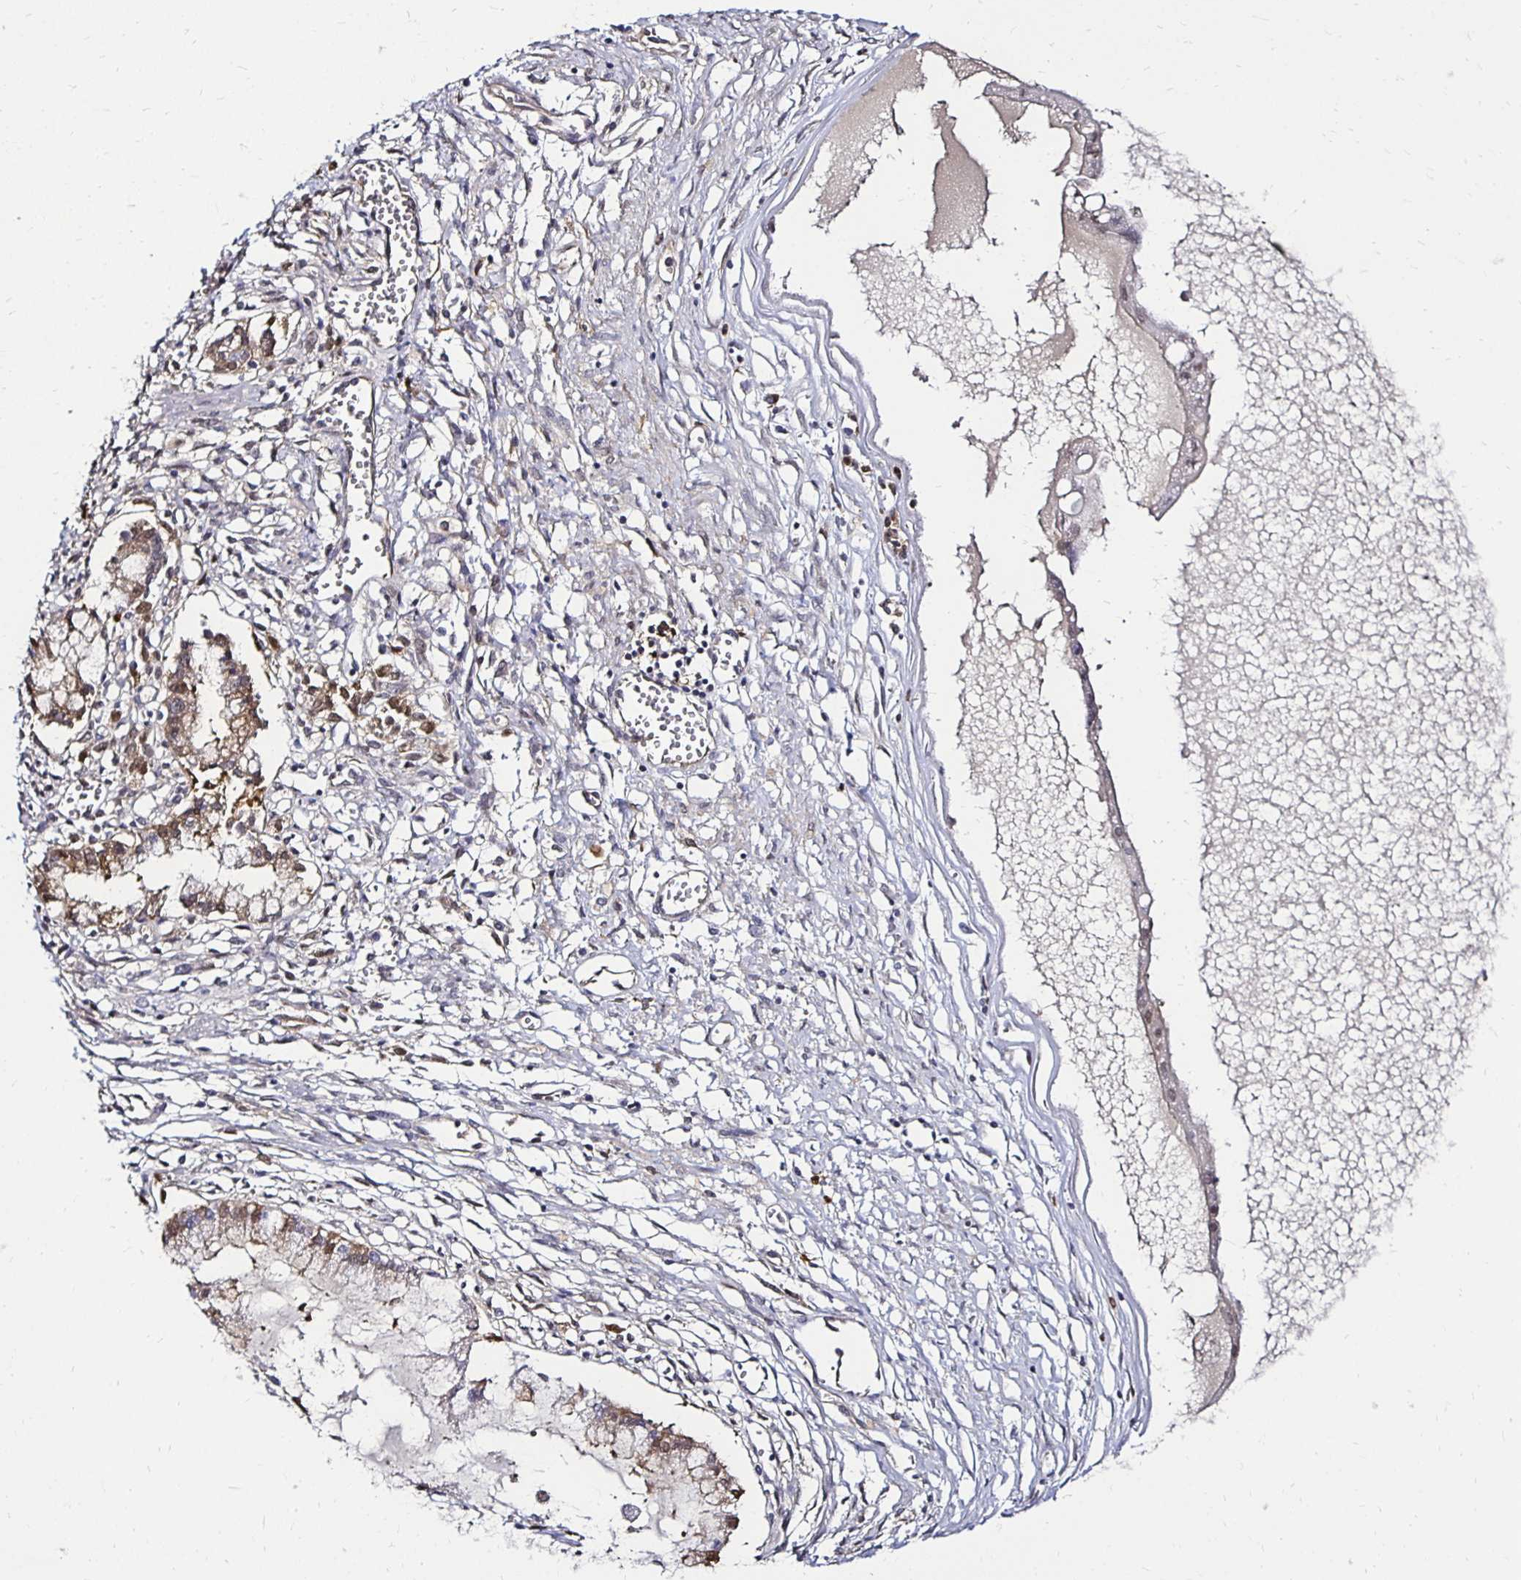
{"staining": {"intensity": "weak", "quantity": ">75%", "location": "cytoplasmic/membranous"}, "tissue": "ovarian cancer", "cell_type": "Tumor cells", "image_type": "cancer", "snomed": [{"axis": "morphology", "description": "Cystadenocarcinoma, mucinous, NOS"}, {"axis": "topography", "description": "Ovary"}], "caption": "This is a histology image of immunohistochemistry (IHC) staining of ovarian mucinous cystadenocarcinoma, which shows weak expression in the cytoplasmic/membranous of tumor cells.", "gene": "TXN", "patient": {"sex": "female", "age": 34}}